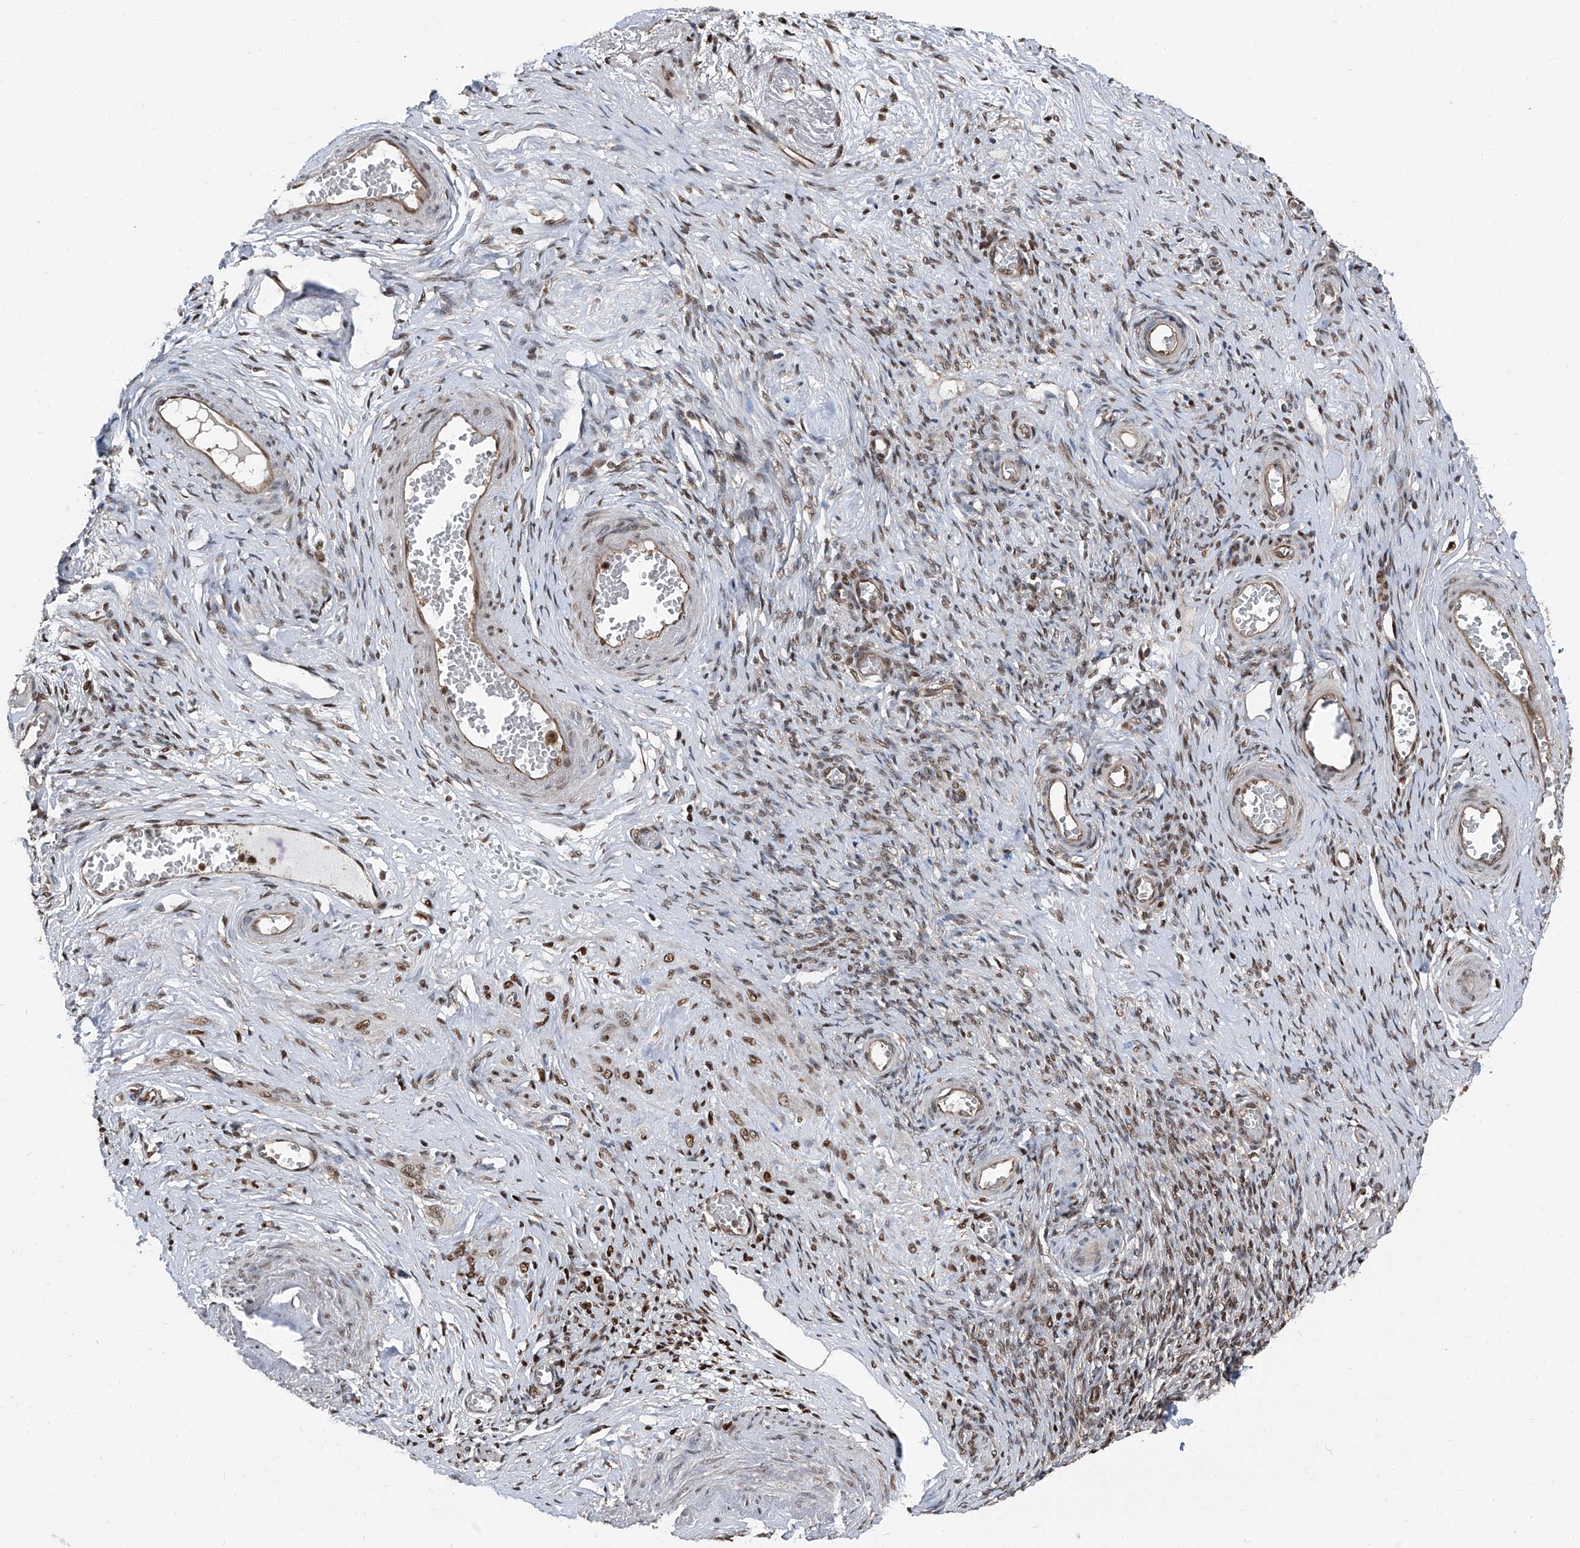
{"staining": {"intensity": "moderate", "quantity": ">75%", "location": "nuclear"}, "tissue": "adipose tissue", "cell_type": "Adipocytes", "image_type": "normal", "snomed": [{"axis": "morphology", "description": "Normal tissue, NOS"}, {"axis": "topography", "description": "Vascular tissue"}, {"axis": "topography", "description": "Fallopian tube"}, {"axis": "topography", "description": "Ovary"}], "caption": "A photomicrograph of human adipose tissue stained for a protein shows moderate nuclear brown staining in adipocytes.", "gene": "FKBP5", "patient": {"sex": "female", "age": 67}}